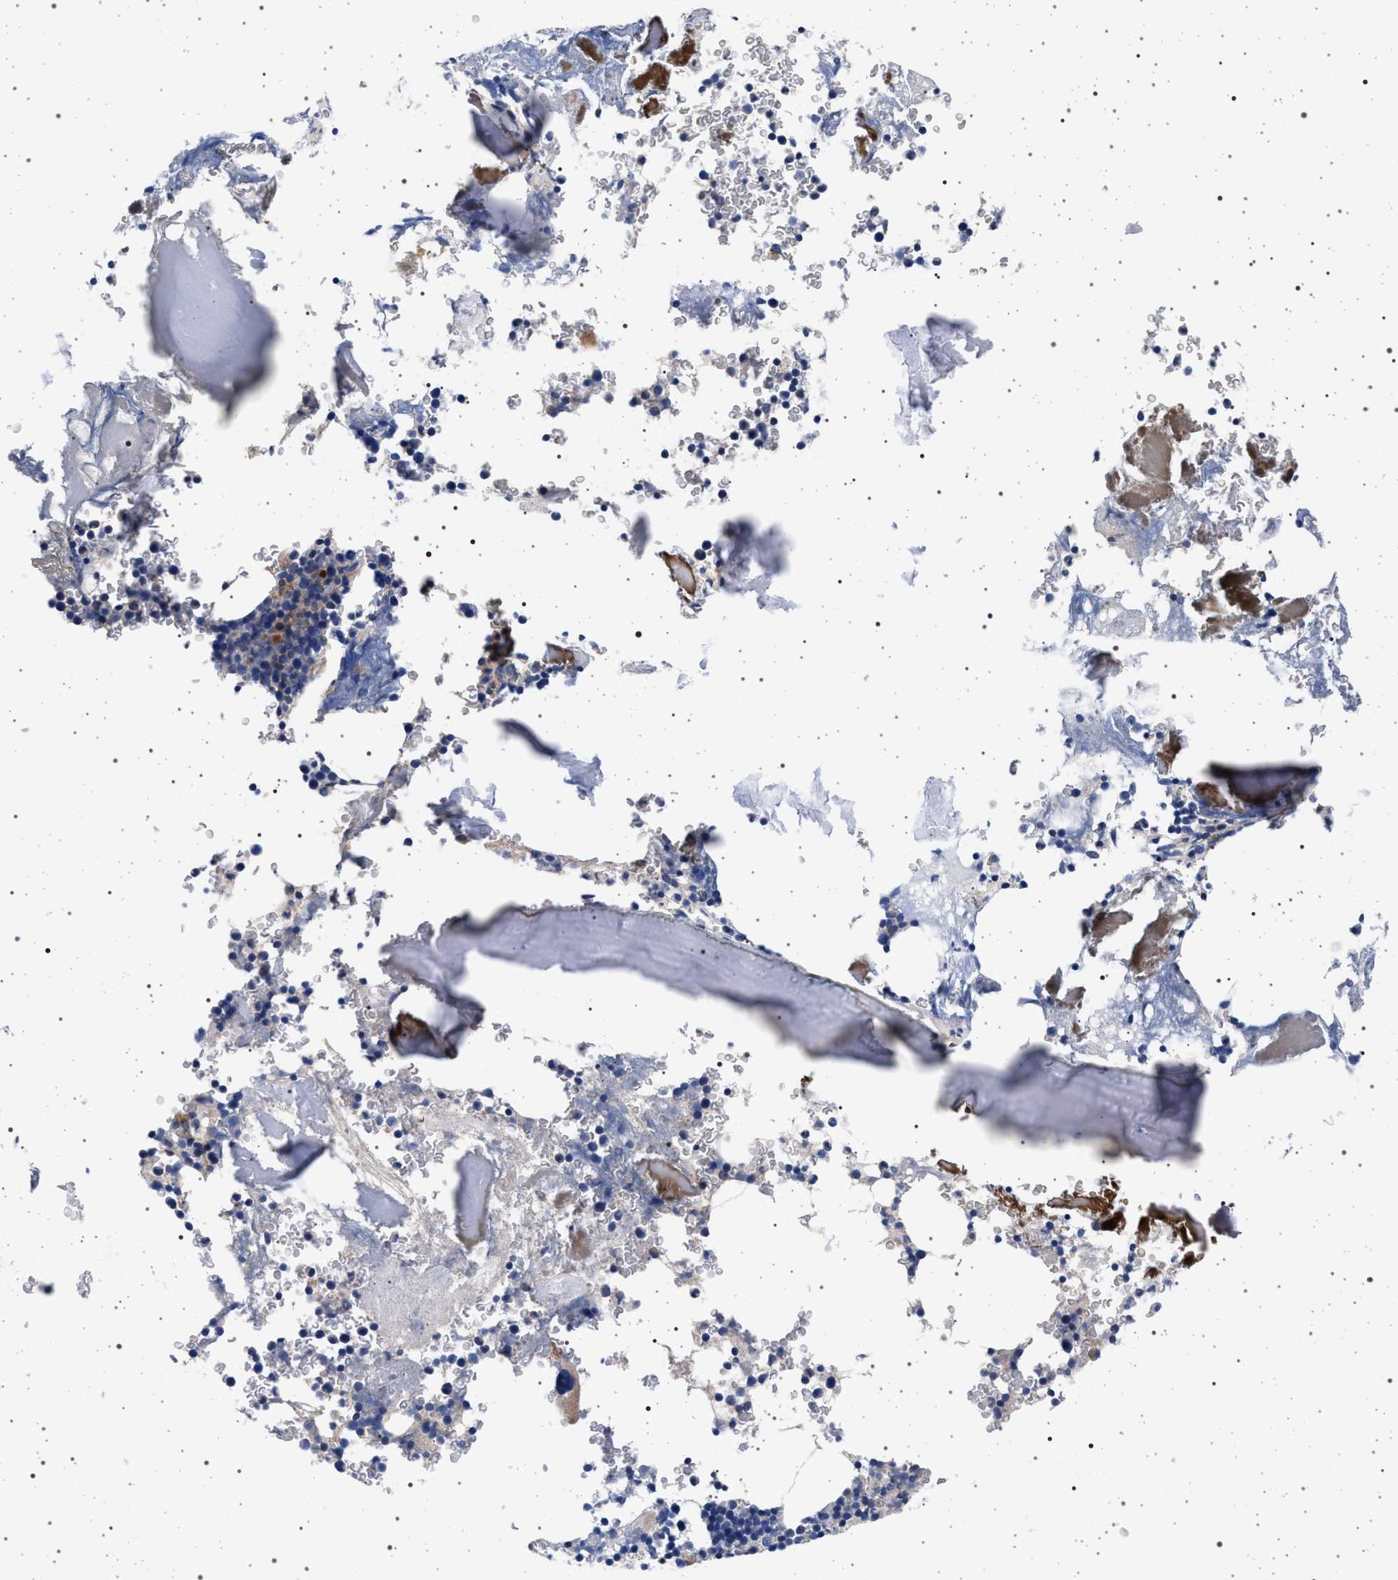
{"staining": {"intensity": "negative", "quantity": "none", "location": "none"}, "tissue": "bone marrow", "cell_type": "Hematopoietic cells", "image_type": "normal", "snomed": [{"axis": "morphology", "description": "Normal tissue, NOS"}, {"axis": "topography", "description": "Bone marrow"}], "caption": "Immunohistochemistry (IHC) photomicrograph of benign human bone marrow stained for a protein (brown), which demonstrates no positivity in hematopoietic cells.", "gene": "SLC9A1", "patient": {"sex": "male"}}